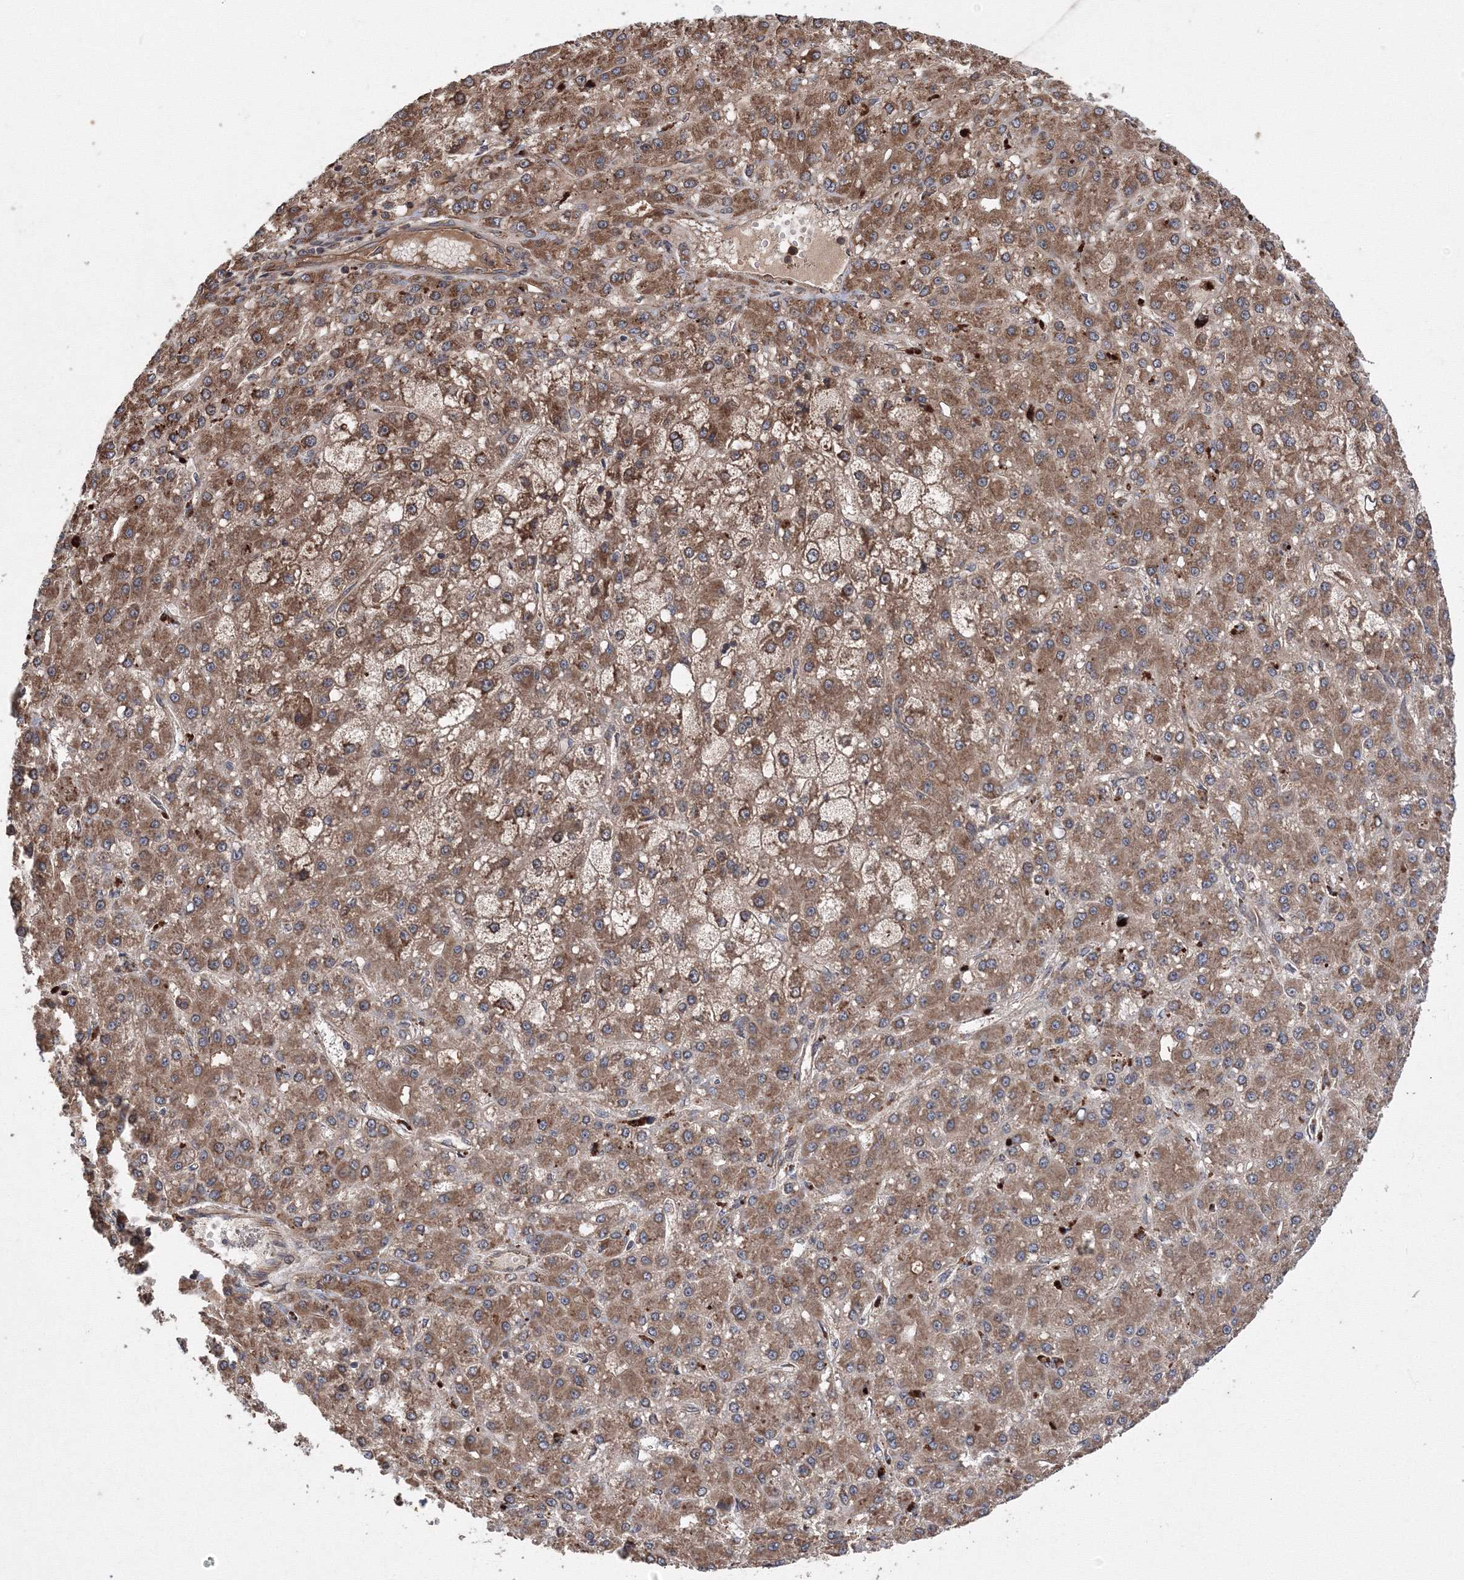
{"staining": {"intensity": "moderate", "quantity": ">75%", "location": "cytoplasmic/membranous"}, "tissue": "liver cancer", "cell_type": "Tumor cells", "image_type": "cancer", "snomed": [{"axis": "morphology", "description": "Carcinoma, Hepatocellular, NOS"}, {"axis": "topography", "description": "Liver"}], "caption": "Liver hepatocellular carcinoma stained for a protein exhibits moderate cytoplasmic/membranous positivity in tumor cells. The protein of interest is shown in brown color, while the nuclei are stained blue.", "gene": "ATG3", "patient": {"sex": "male", "age": 67}}